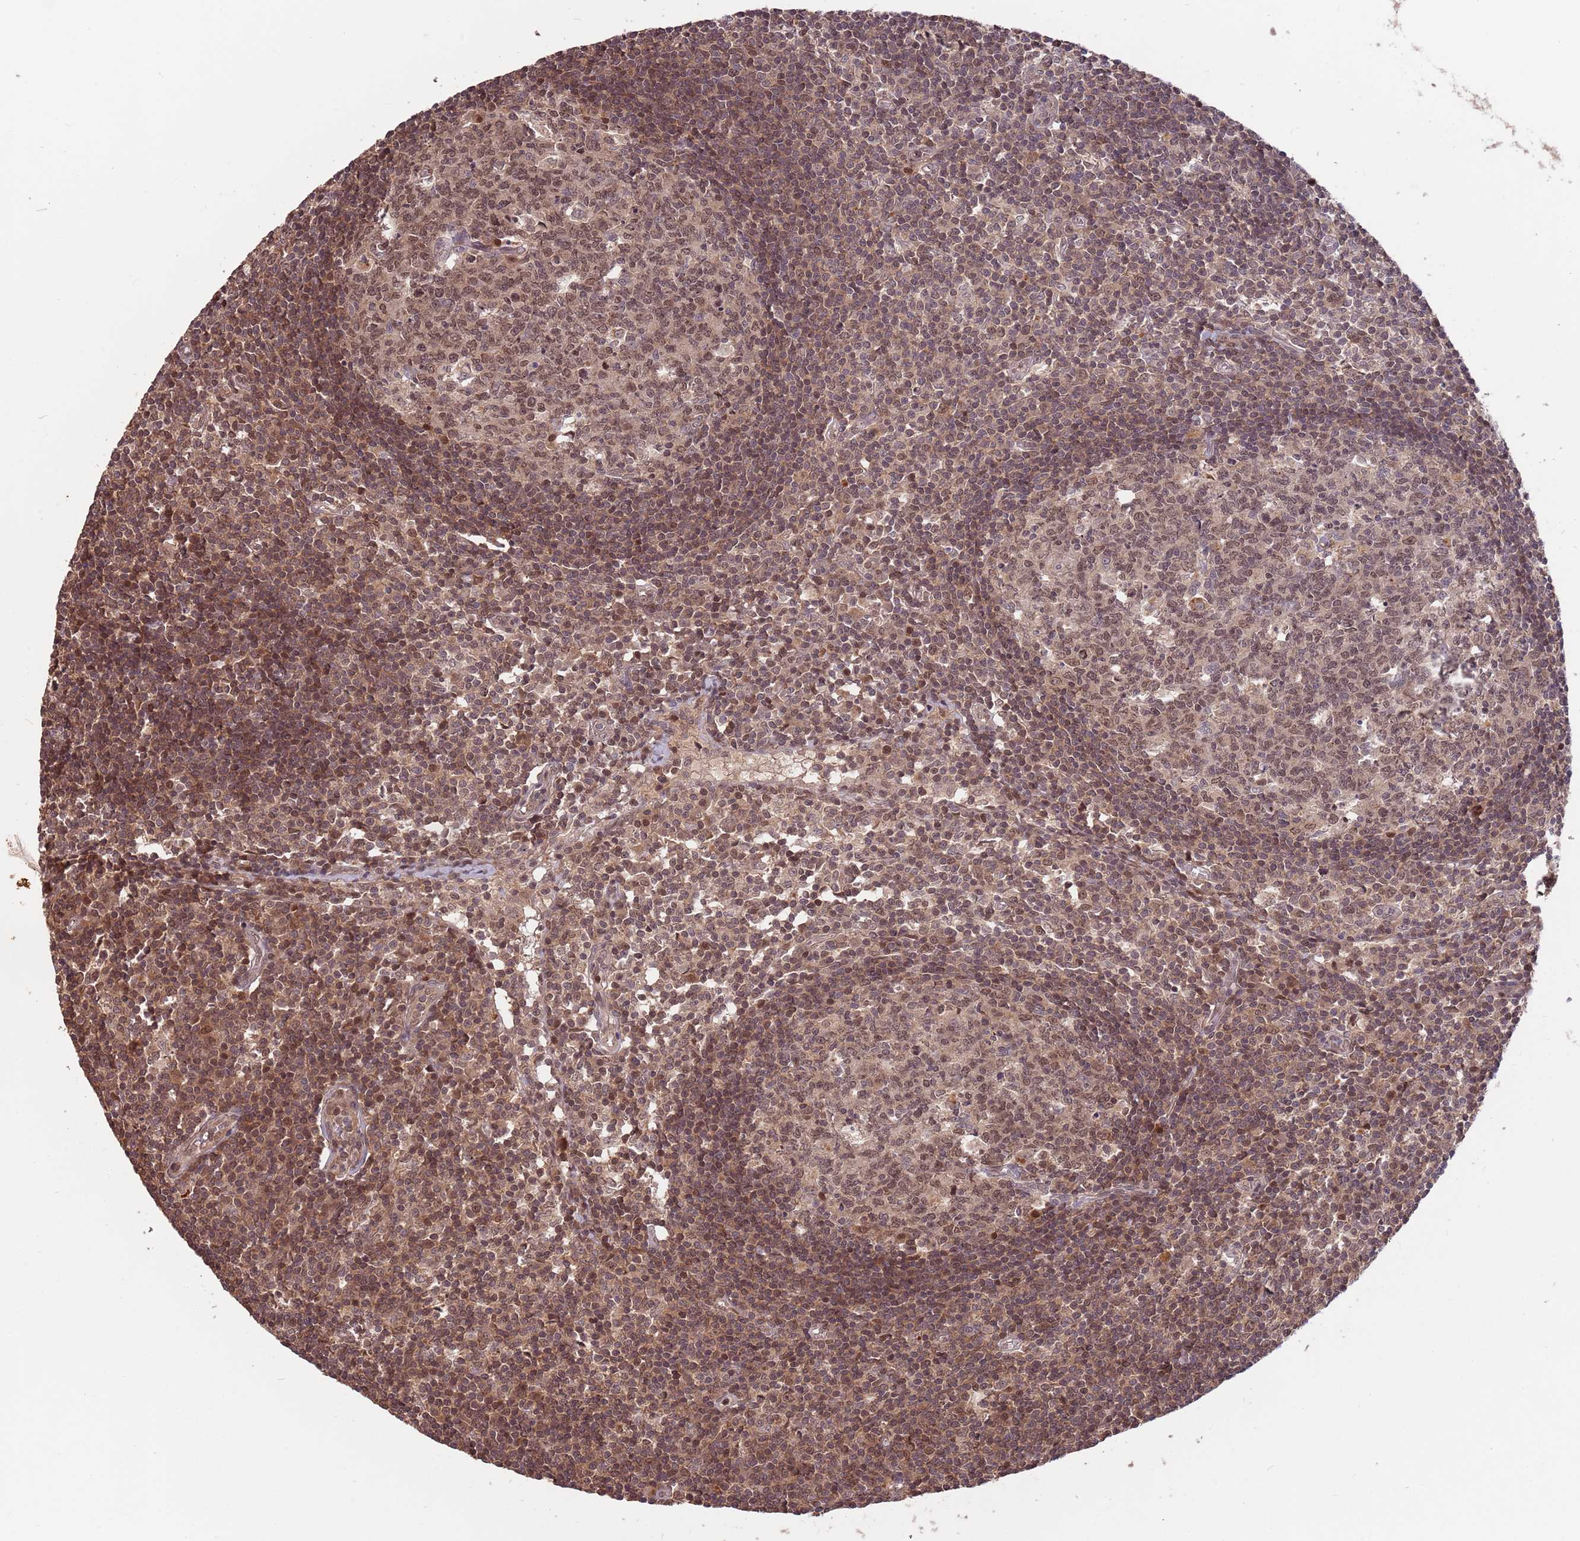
{"staining": {"intensity": "weak", "quantity": ">75%", "location": "nuclear"}, "tissue": "lymph node", "cell_type": "Germinal center cells", "image_type": "normal", "snomed": [{"axis": "morphology", "description": "Normal tissue, NOS"}, {"axis": "topography", "description": "Lymph node"}], "caption": "Immunohistochemical staining of normal lymph node shows >75% levels of weak nuclear protein staining in approximately >75% of germinal center cells.", "gene": "SALL1", "patient": {"sex": "female", "age": 55}}